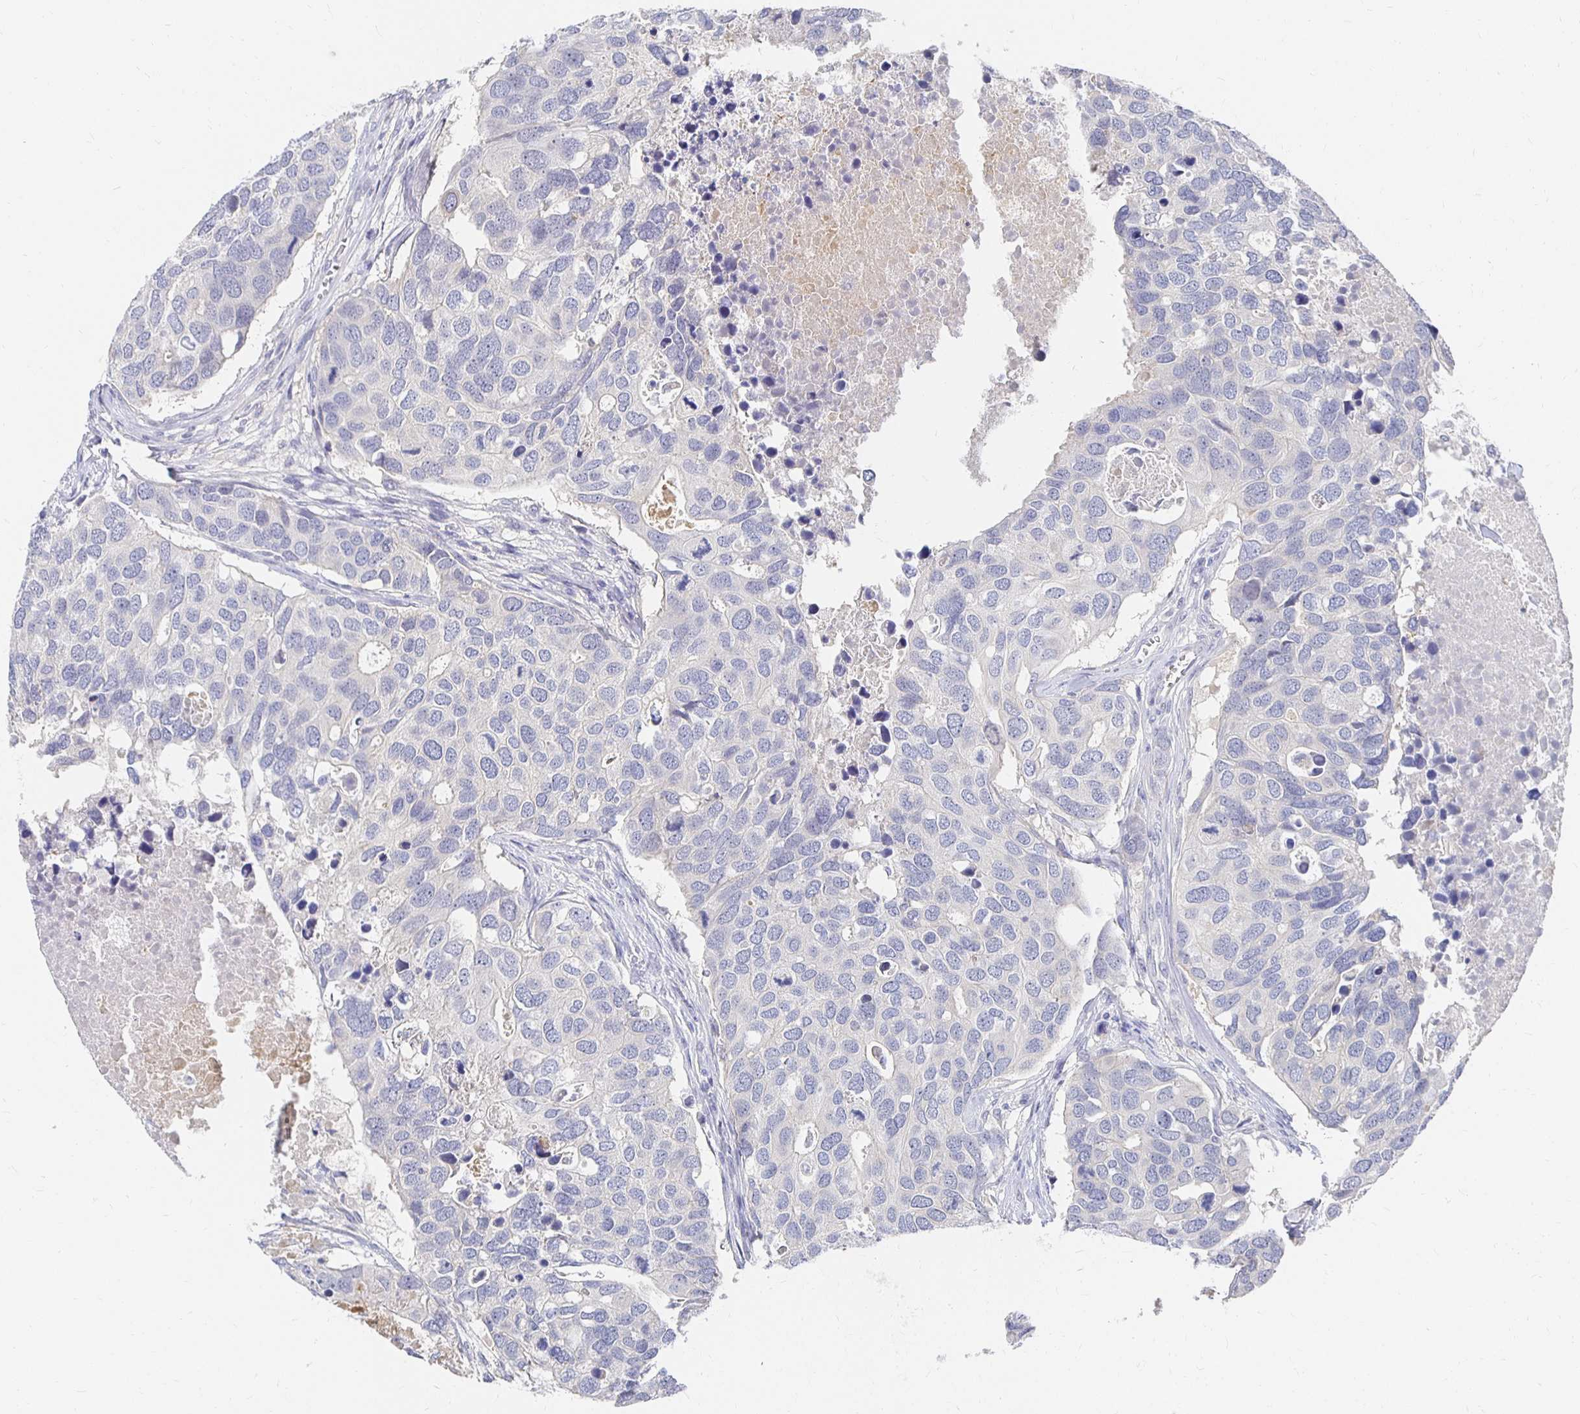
{"staining": {"intensity": "negative", "quantity": "none", "location": "none"}, "tissue": "breast cancer", "cell_type": "Tumor cells", "image_type": "cancer", "snomed": [{"axis": "morphology", "description": "Duct carcinoma"}, {"axis": "topography", "description": "Breast"}], "caption": "There is no significant staining in tumor cells of breast cancer (intraductal carcinoma).", "gene": "FKRP", "patient": {"sex": "female", "age": 83}}